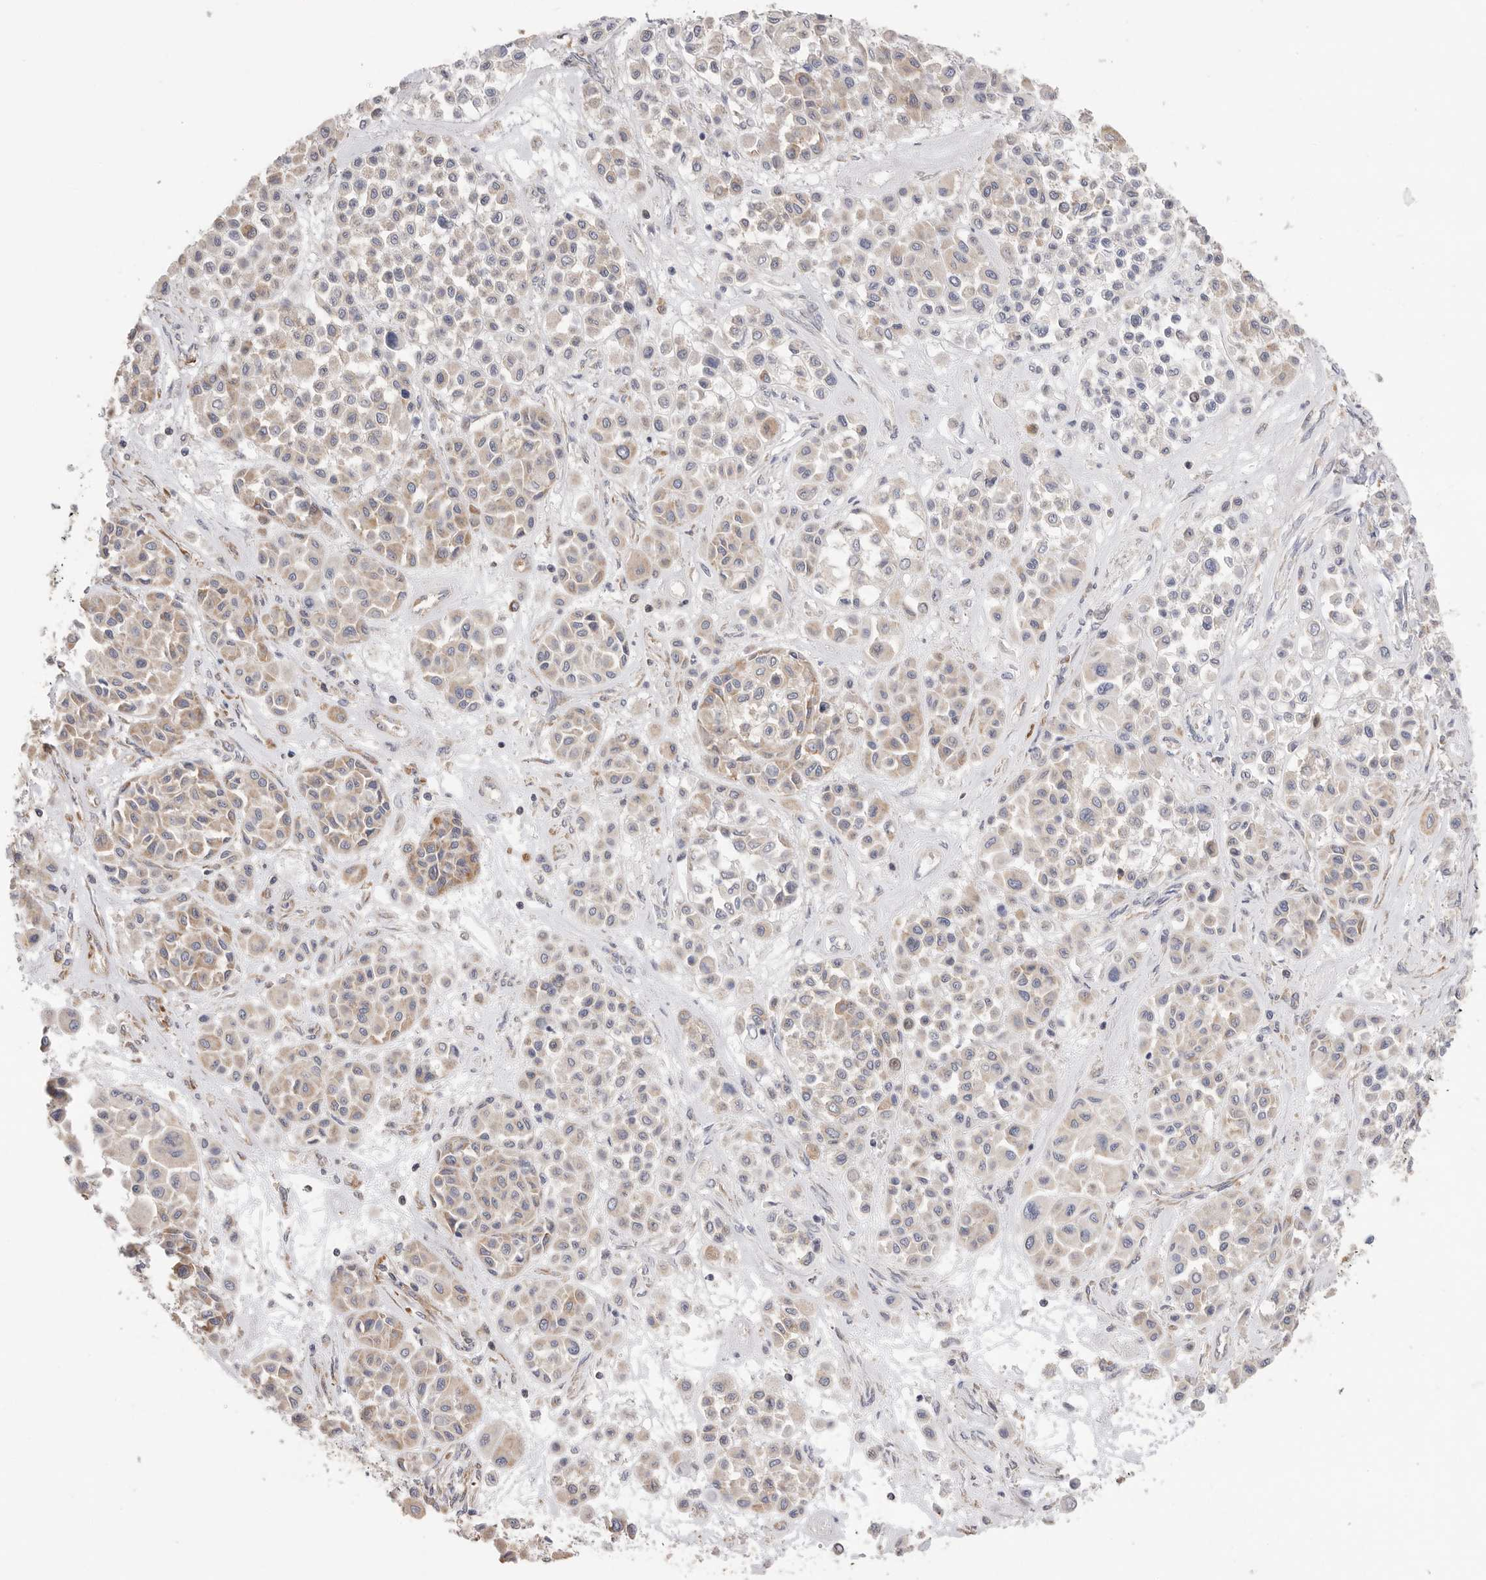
{"staining": {"intensity": "weak", "quantity": "25%-75%", "location": "cytoplasmic/membranous"}, "tissue": "melanoma", "cell_type": "Tumor cells", "image_type": "cancer", "snomed": [{"axis": "morphology", "description": "Malignant melanoma, Metastatic site"}, {"axis": "topography", "description": "Soft tissue"}], "caption": "Human malignant melanoma (metastatic site) stained with a protein marker displays weak staining in tumor cells.", "gene": "SERBP1", "patient": {"sex": "male", "age": 41}}